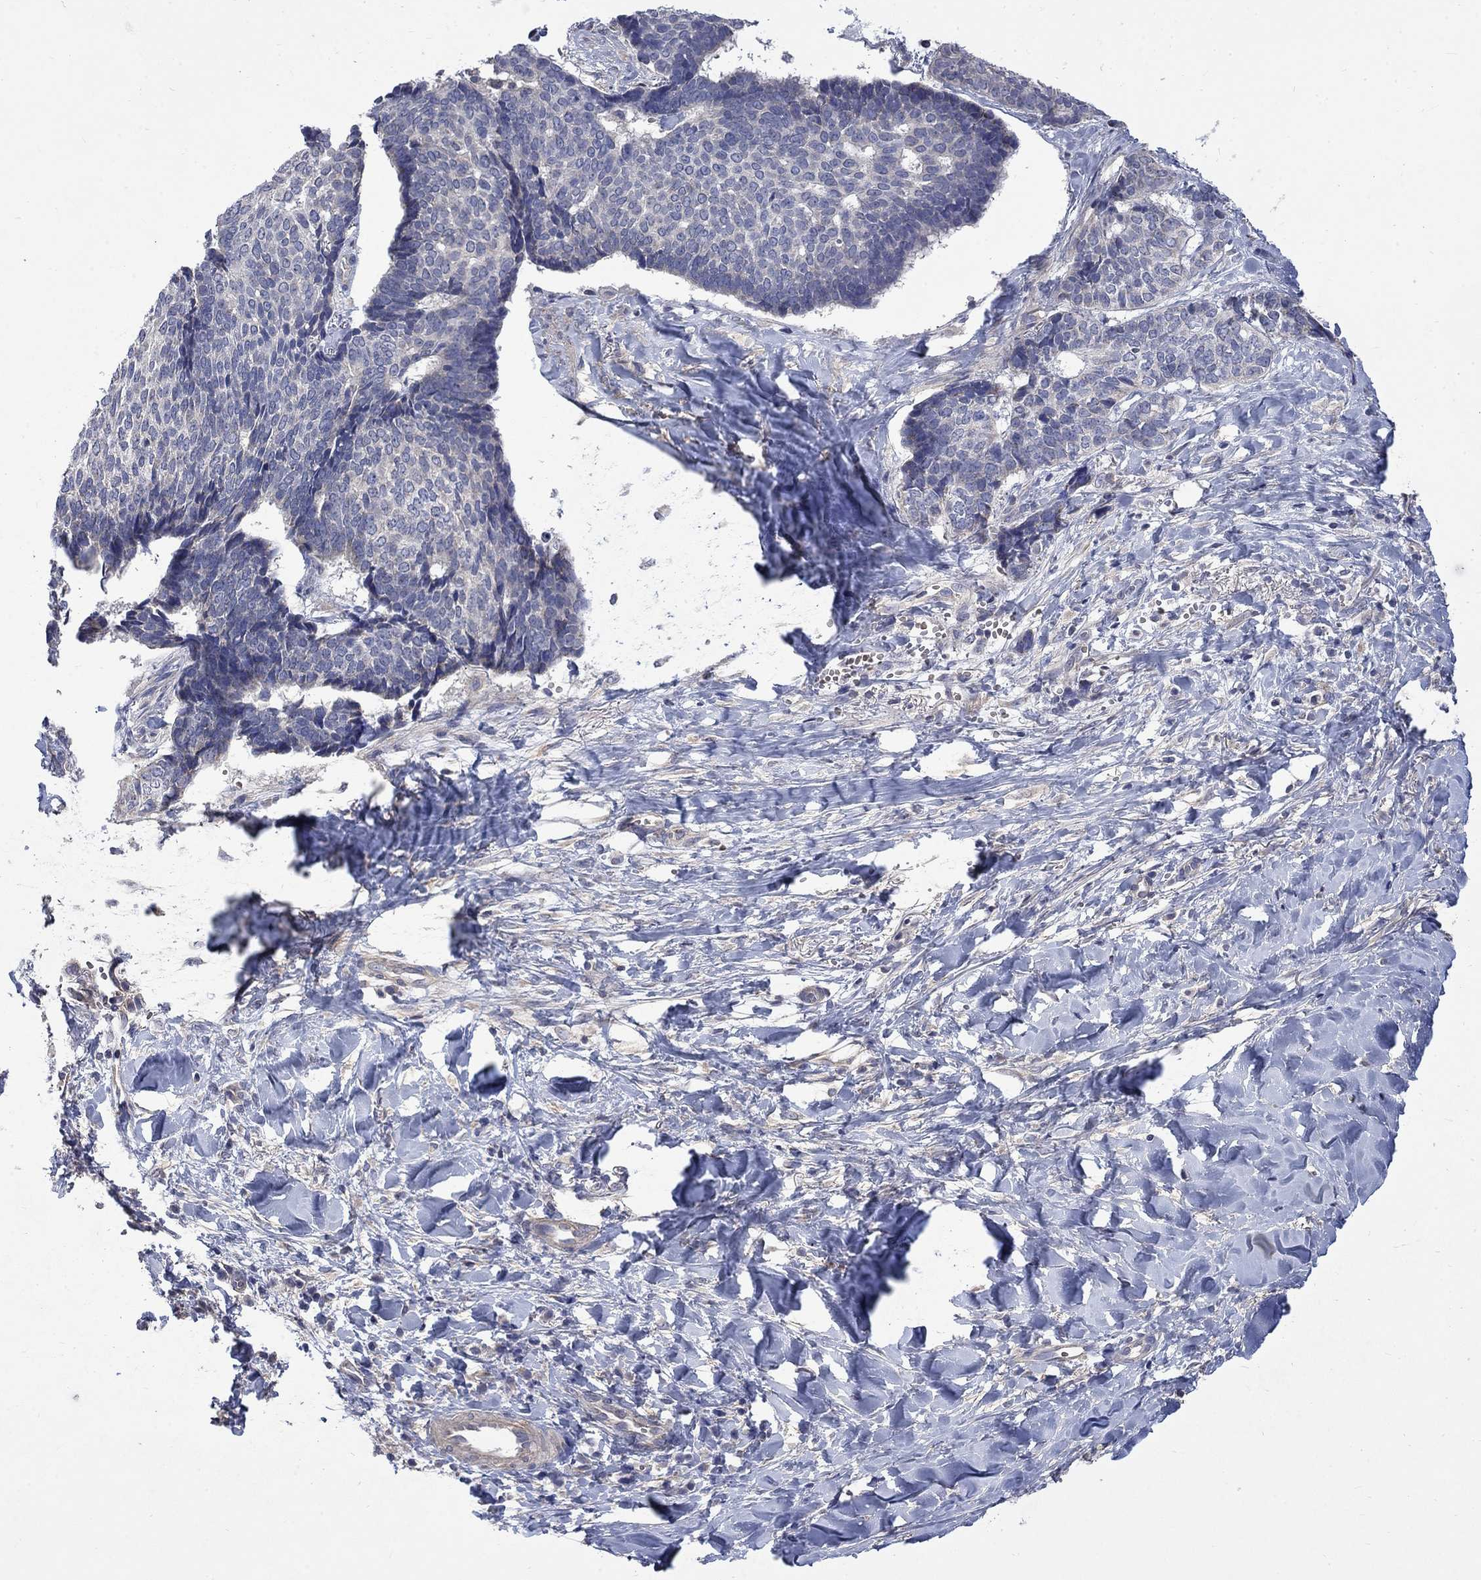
{"staining": {"intensity": "negative", "quantity": "none", "location": "none"}, "tissue": "skin cancer", "cell_type": "Tumor cells", "image_type": "cancer", "snomed": [{"axis": "morphology", "description": "Basal cell carcinoma"}, {"axis": "topography", "description": "Skin"}], "caption": "IHC image of skin basal cell carcinoma stained for a protein (brown), which reveals no positivity in tumor cells.", "gene": "HSPA12A", "patient": {"sex": "male", "age": 86}}